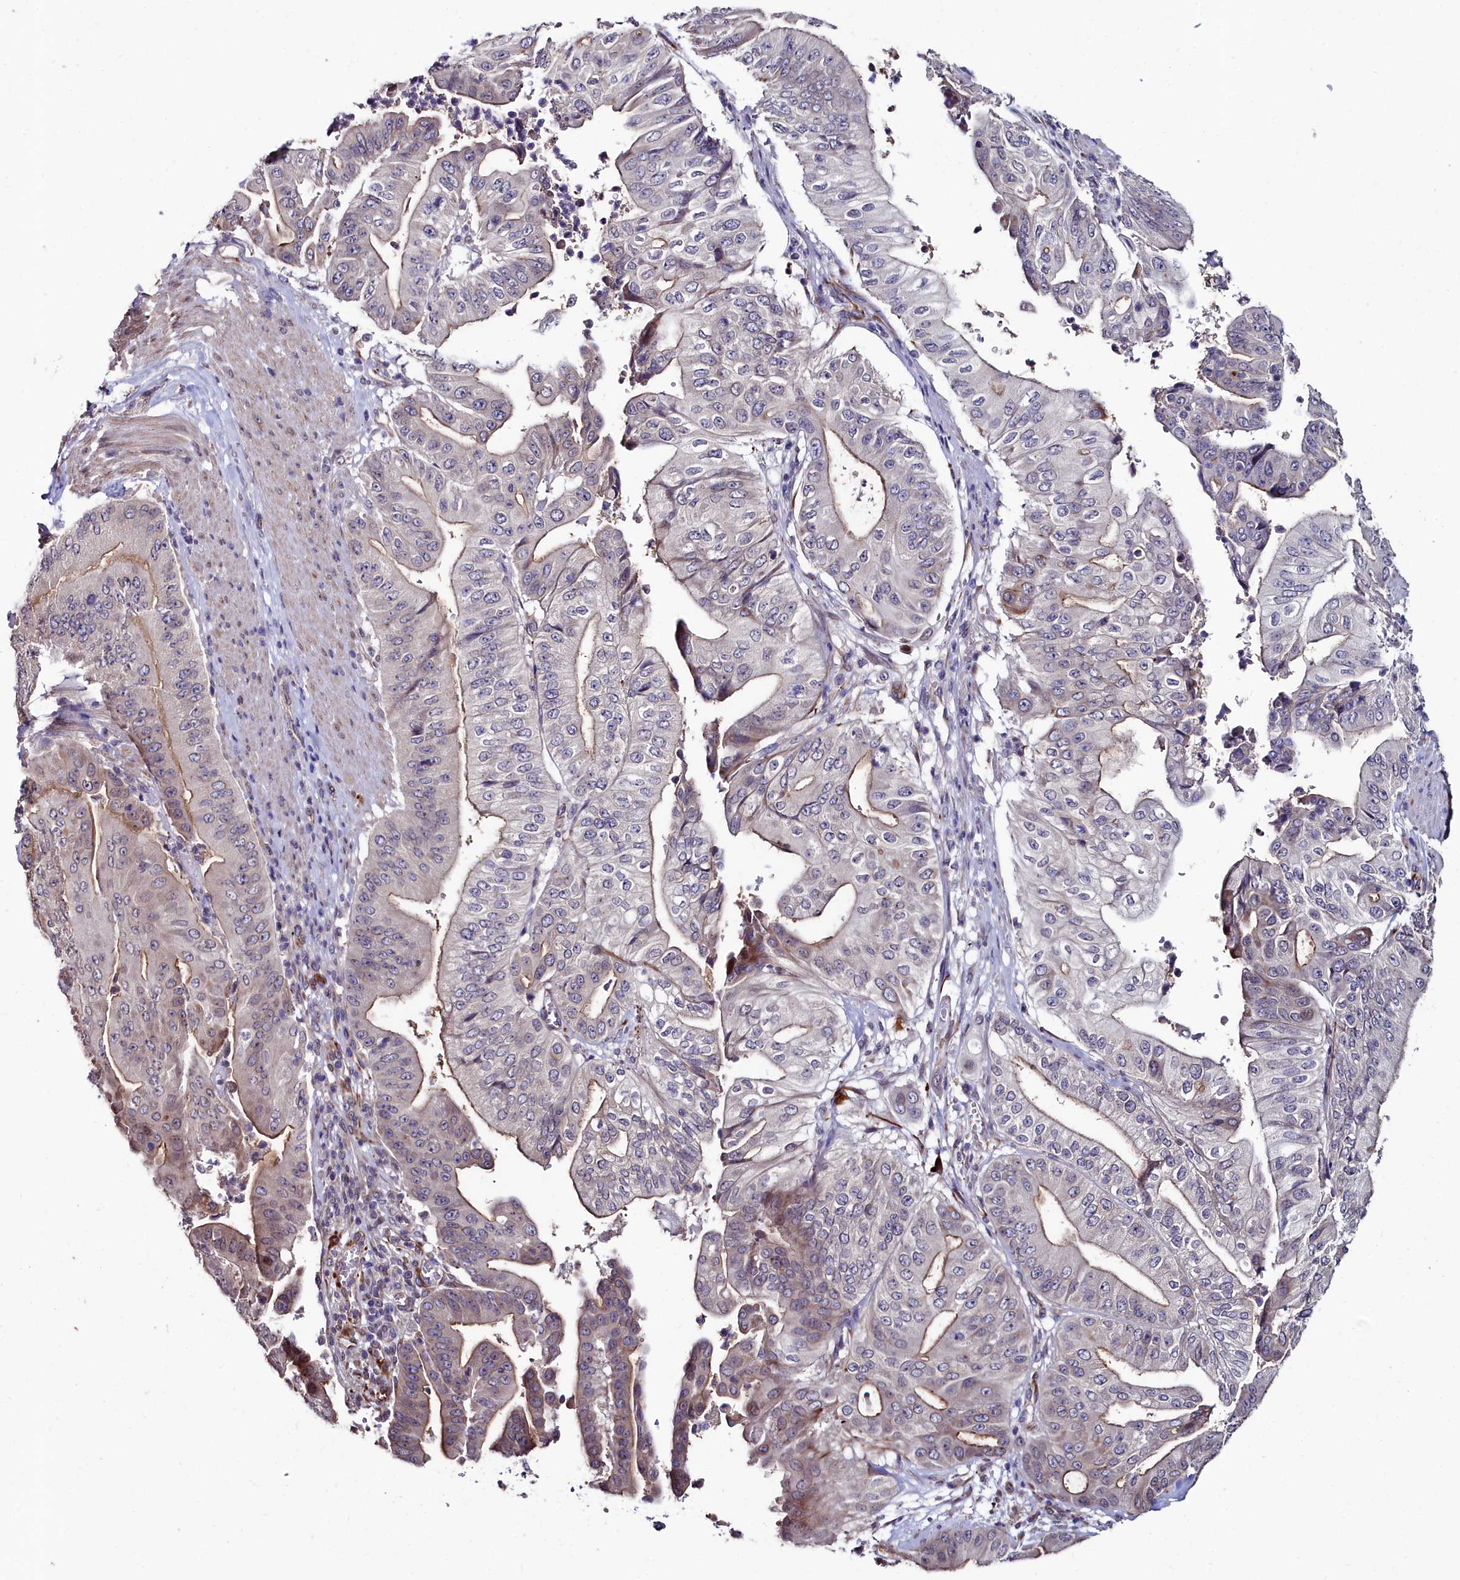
{"staining": {"intensity": "moderate", "quantity": "25%-75%", "location": "cytoplasmic/membranous"}, "tissue": "pancreatic cancer", "cell_type": "Tumor cells", "image_type": "cancer", "snomed": [{"axis": "morphology", "description": "Adenocarcinoma, NOS"}, {"axis": "topography", "description": "Pancreas"}], "caption": "Immunohistochemistry (IHC) micrograph of pancreatic cancer stained for a protein (brown), which displays medium levels of moderate cytoplasmic/membranous positivity in about 25%-75% of tumor cells.", "gene": "C4orf19", "patient": {"sex": "female", "age": 77}}